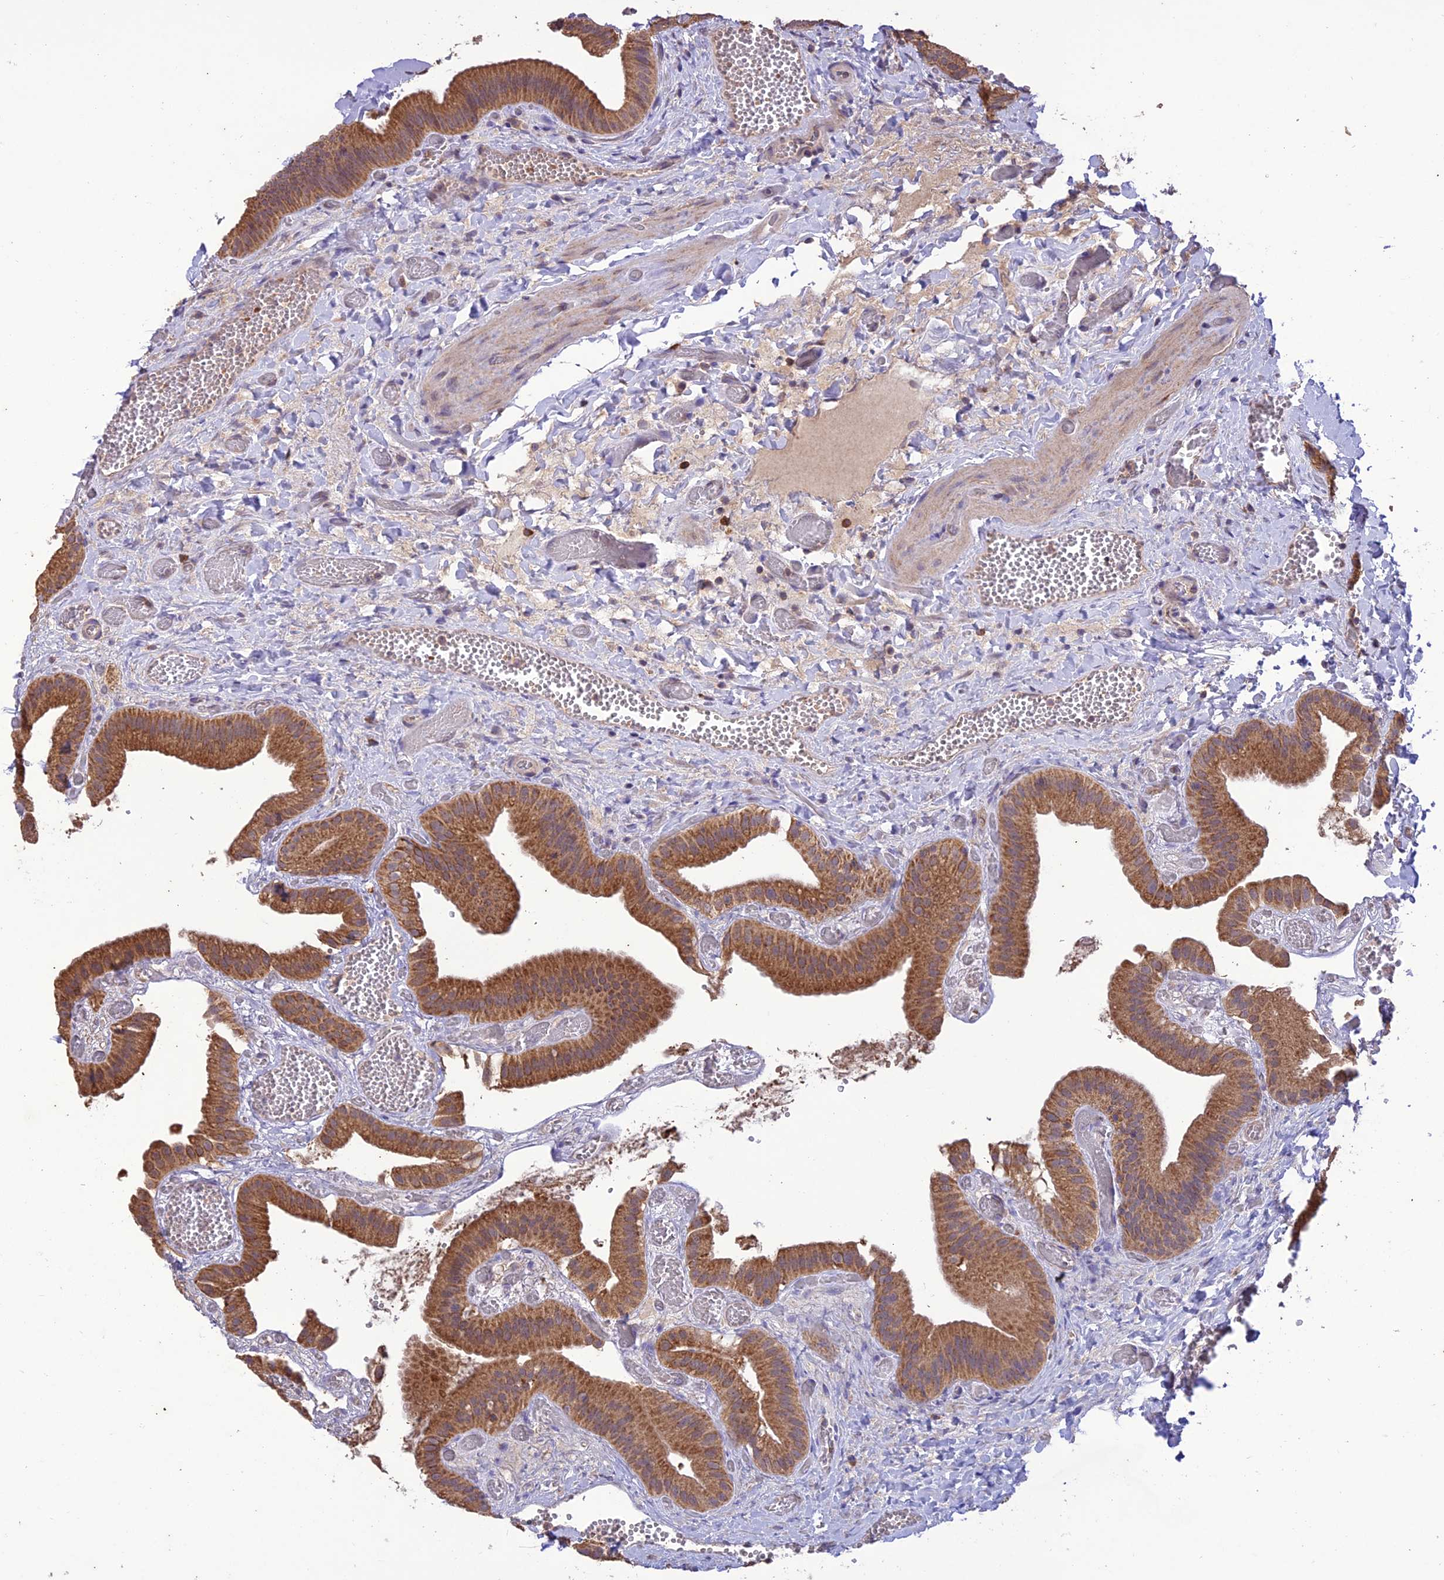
{"staining": {"intensity": "moderate", "quantity": ">75%", "location": "cytoplasmic/membranous"}, "tissue": "gallbladder", "cell_type": "Glandular cells", "image_type": "normal", "snomed": [{"axis": "morphology", "description": "Normal tissue, NOS"}, {"axis": "topography", "description": "Gallbladder"}], "caption": "Protein analysis of benign gallbladder exhibits moderate cytoplasmic/membranous staining in about >75% of glandular cells. The staining was performed using DAB (3,3'-diaminobenzidine), with brown indicating positive protein expression. Nuclei are stained blue with hematoxylin.", "gene": "NDUFAF1", "patient": {"sex": "female", "age": 64}}